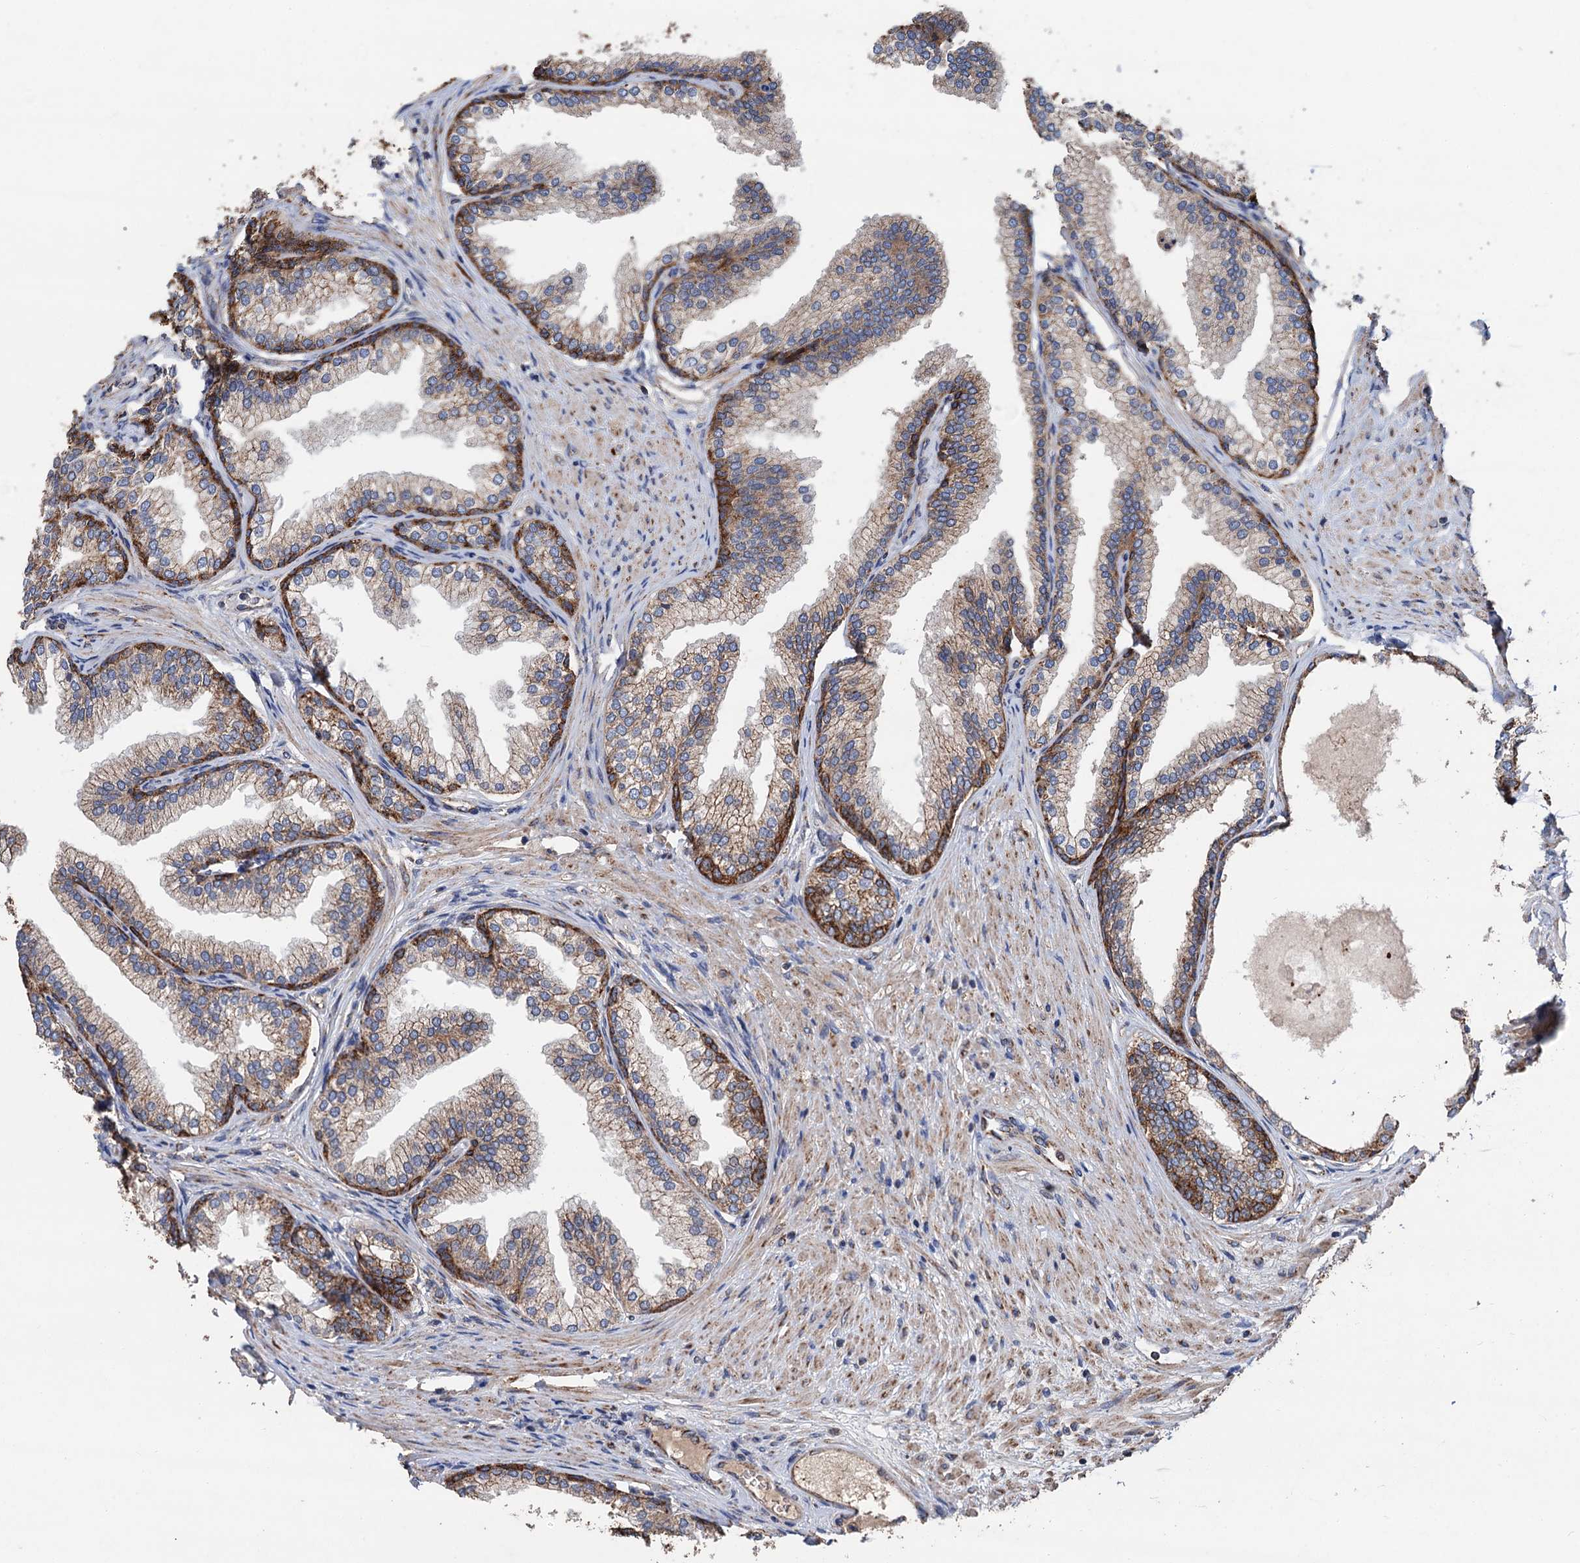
{"staining": {"intensity": "strong", "quantity": ">75%", "location": "cytoplasmic/membranous"}, "tissue": "prostate", "cell_type": "Glandular cells", "image_type": "normal", "snomed": [{"axis": "morphology", "description": "Normal tissue, NOS"}, {"axis": "topography", "description": "Prostate"}], "caption": "Immunohistochemistry of benign human prostate demonstrates high levels of strong cytoplasmic/membranous staining in about >75% of glandular cells.", "gene": "DGLUCY", "patient": {"sex": "male", "age": 76}}